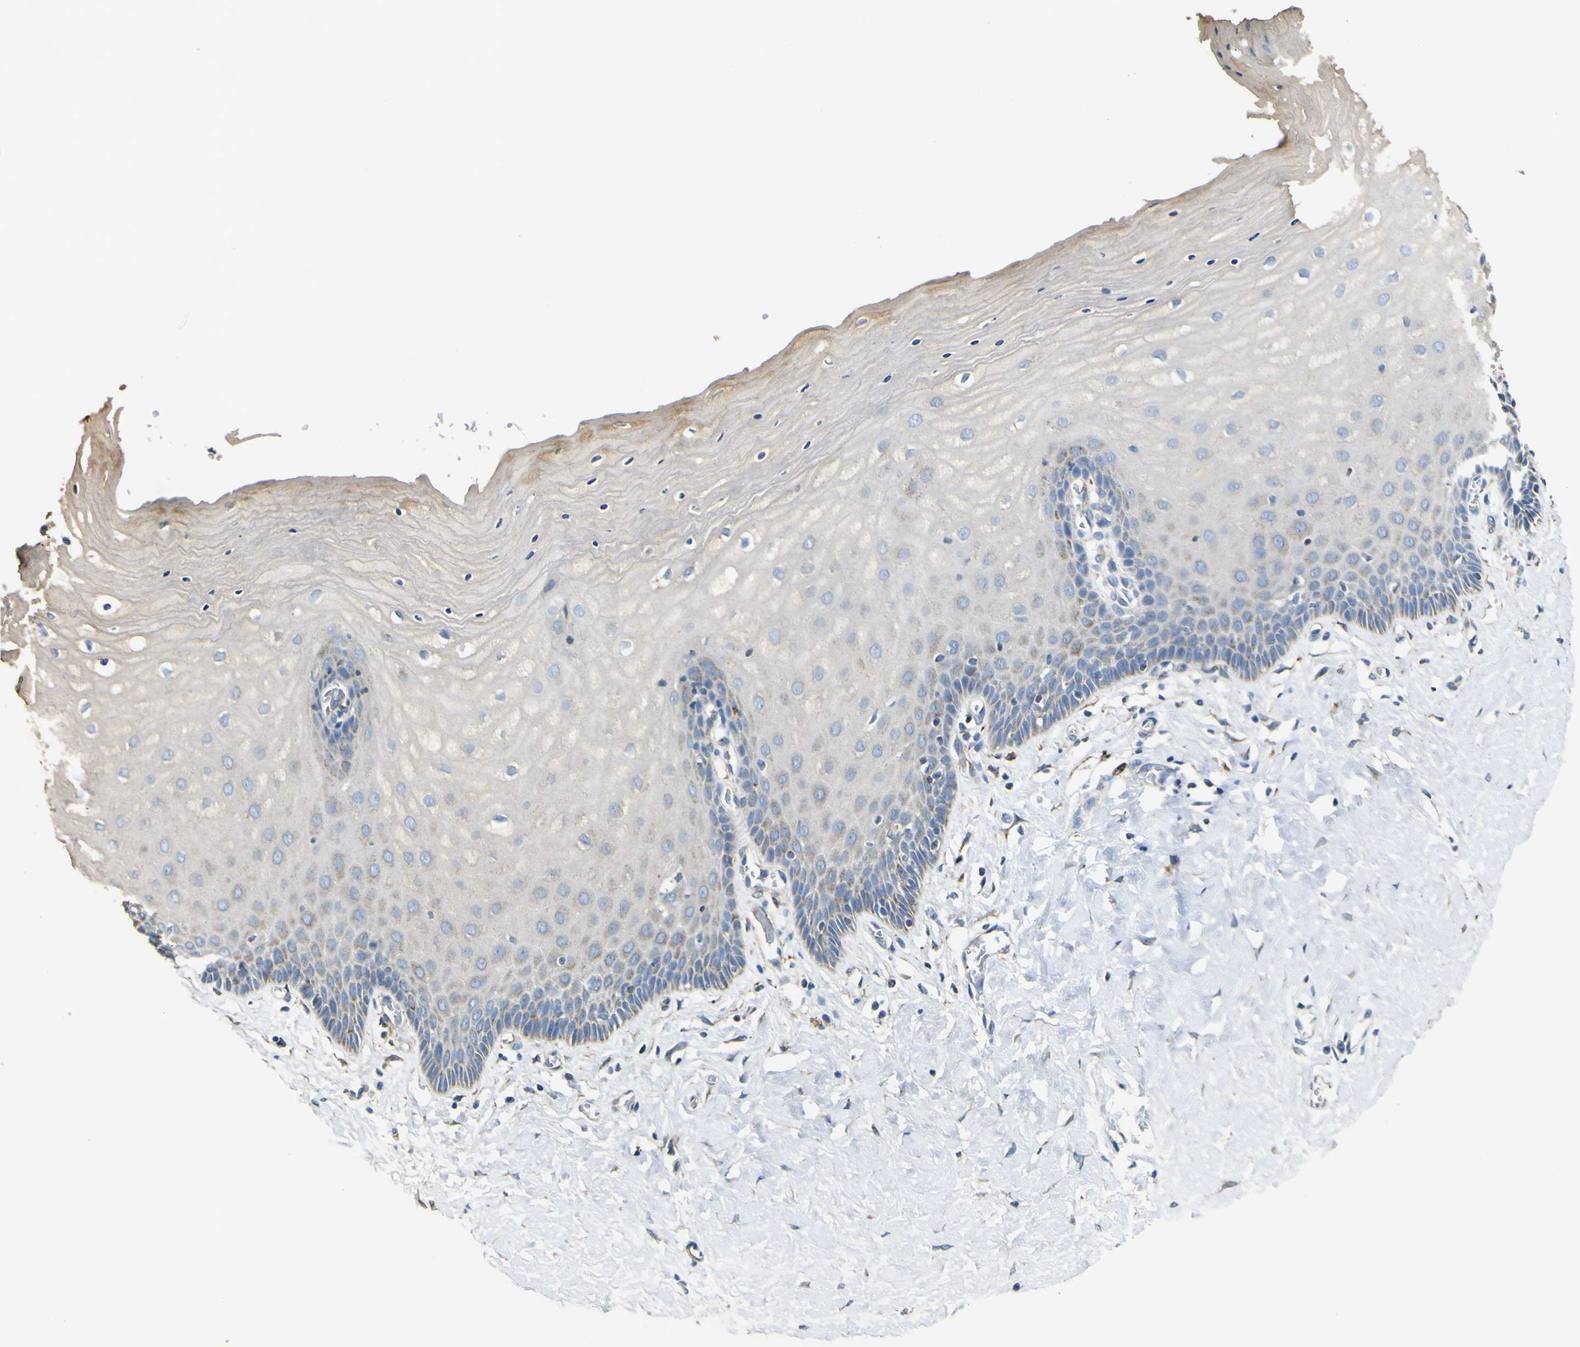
{"staining": {"intensity": "moderate", "quantity": ">75%", "location": "cytoplasmic/membranous"}, "tissue": "cervix", "cell_type": "Glandular cells", "image_type": "normal", "snomed": [{"axis": "morphology", "description": "Normal tissue, NOS"}, {"axis": "topography", "description": "Cervix"}], "caption": "Unremarkable cervix reveals moderate cytoplasmic/membranous staining in approximately >75% of glandular cells, visualized by immunohistochemistry.", "gene": "ALDH18A1", "patient": {"sex": "female", "age": 55}}